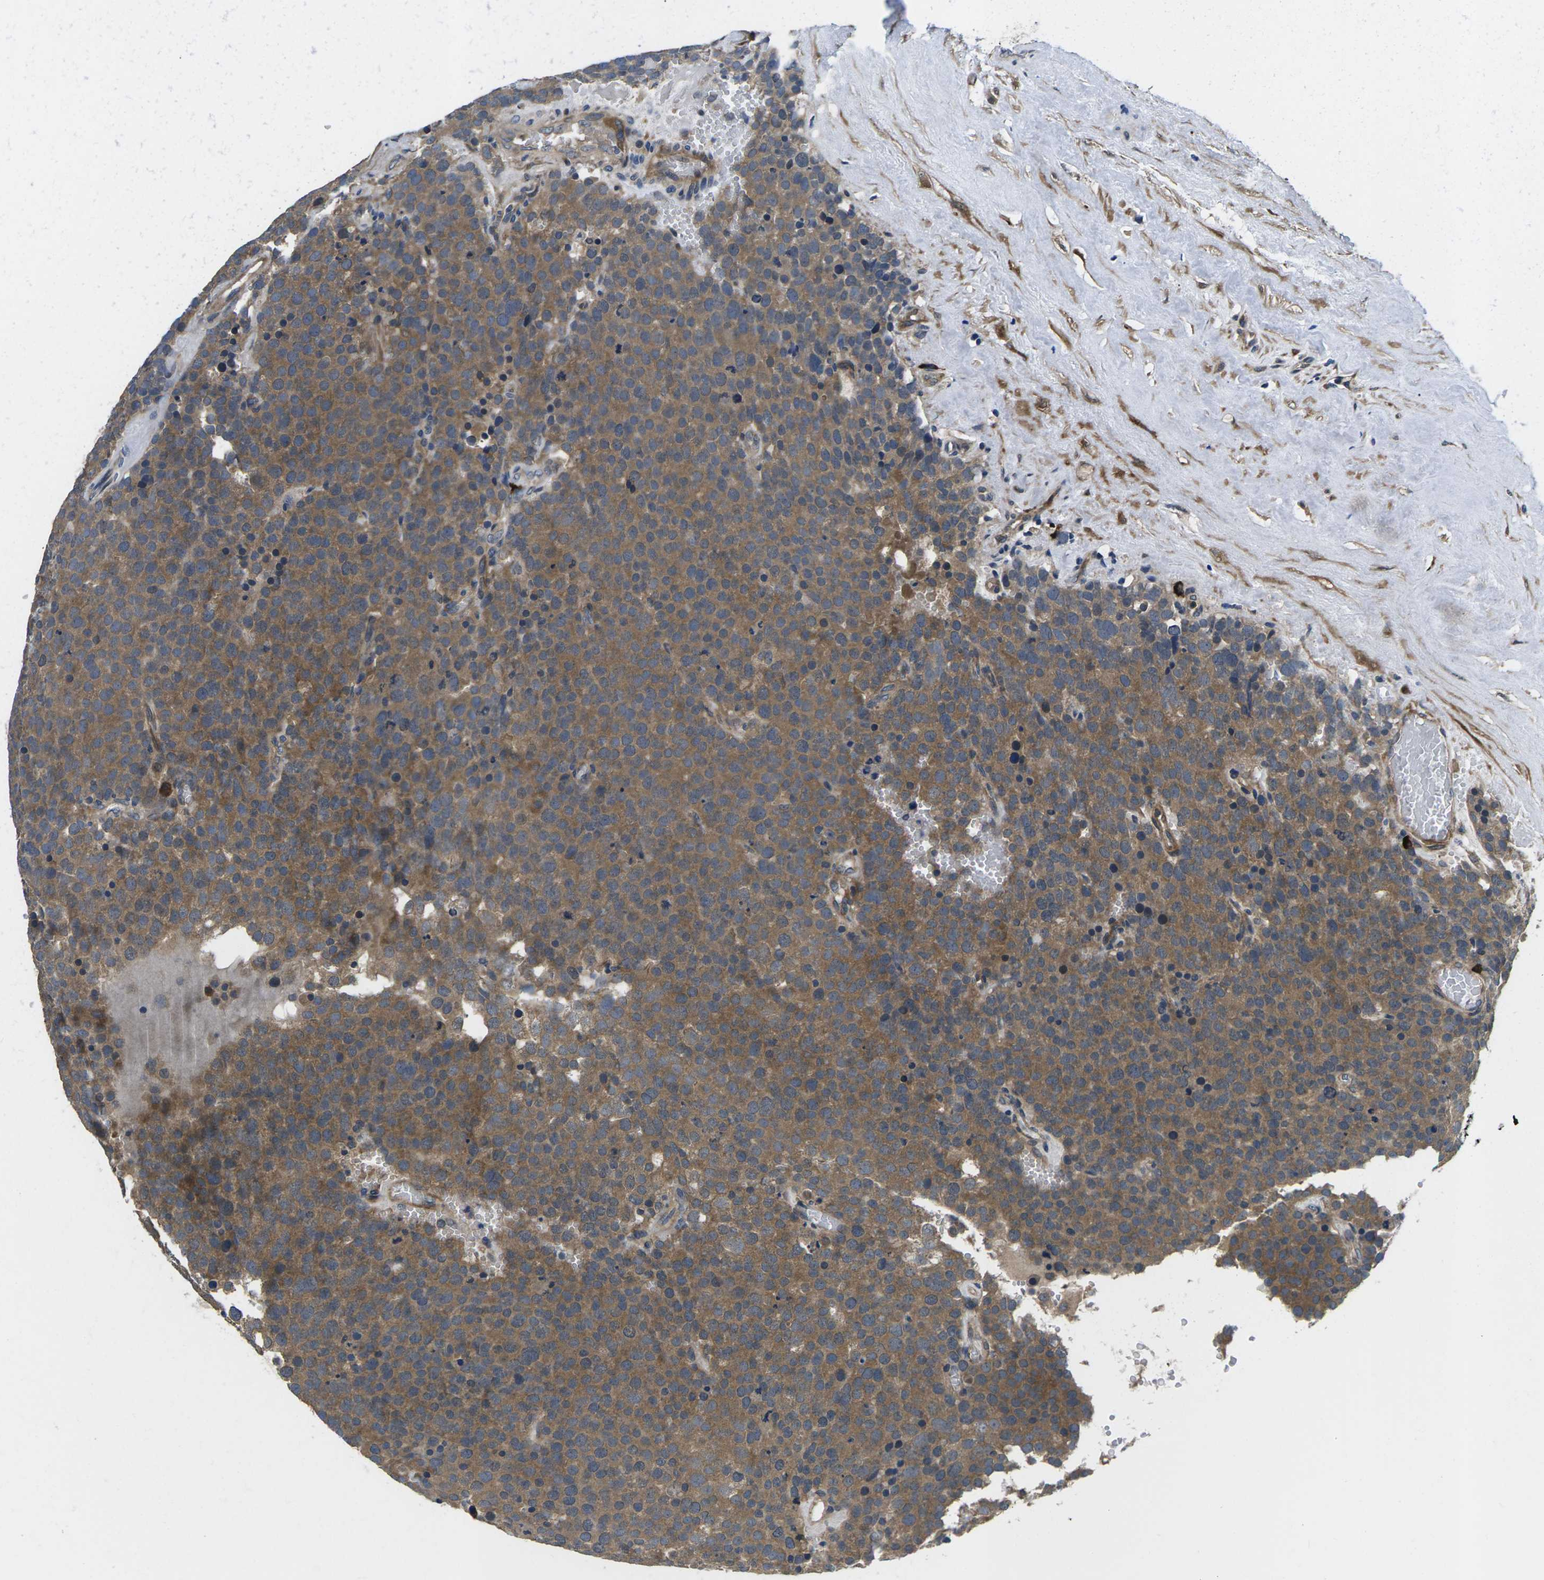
{"staining": {"intensity": "moderate", "quantity": ">75%", "location": "cytoplasmic/membranous"}, "tissue": "testis cancer", "cell_type": "Tumor cells", "image_type": "cancer", "snomed": [{"axis": "morphology", "description": "Normal tissue, NOS"}, {"axis": "morphology", "description": "Seminoma, NOS"}, {"axis": "topography", "description": "Testis"}], "caption": "Immunohistochemistry image of human testis seminoma stained for a protein (brown), which displays medium levels of moderate cytoplasmic/membranous expression in about >75% of tumor cells.", "gene": "PLCE1", "patient": {"sex": "male", "age": 71}}